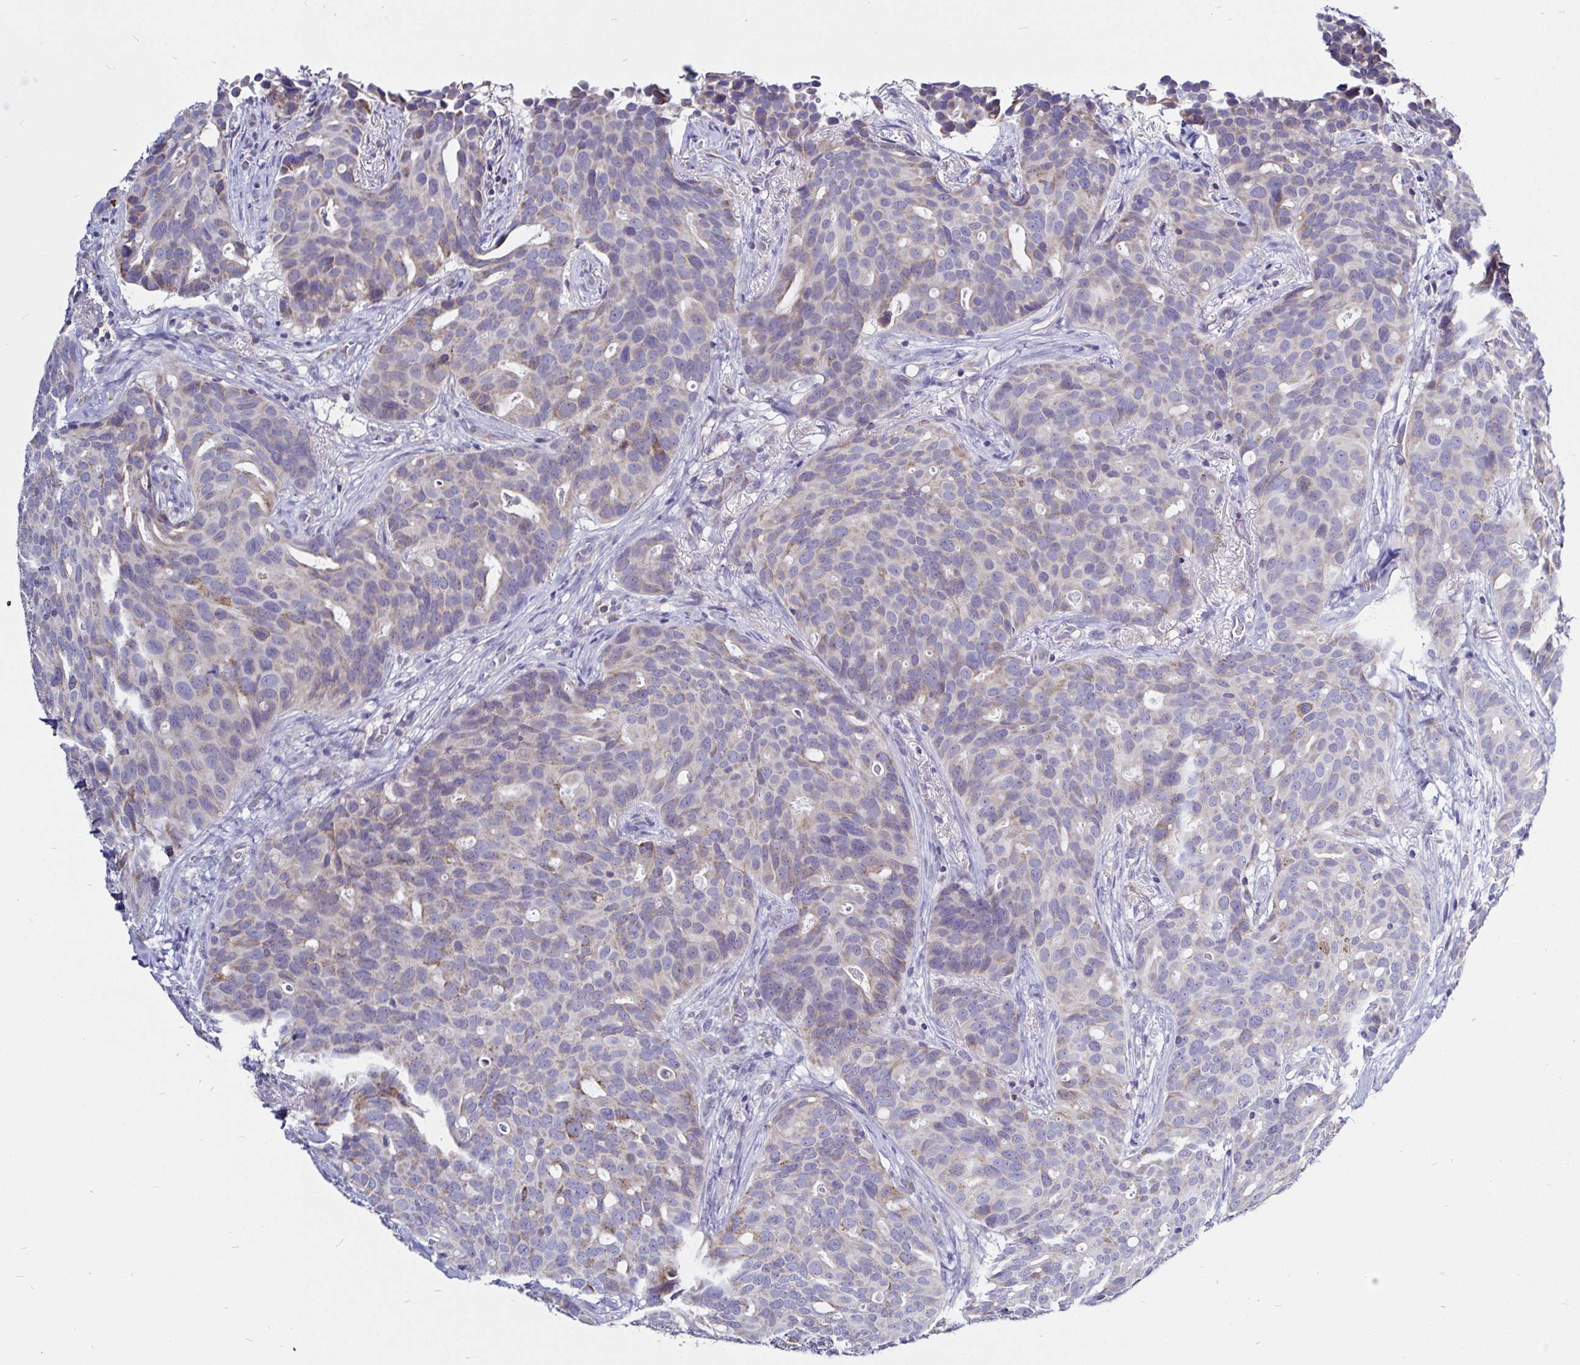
{"staining": {"intensity": "negative", "quantity": "none", "location": "none"}, "tissue": "breast cancer", "cell_type": "Tumor cells", "image_type": "cancer", "snomed": [{"axis": "morphology", "description": "Duct carcinoma"}, {"axis": "topography", "description": "Breast"}], "caption": "Human breast cancer stained for a protein using immunohistochemistry (IHC) reveals no expression in tumor cells.", "gene": "PGAM2", "patient": {"sex": "female", "age": 54}}